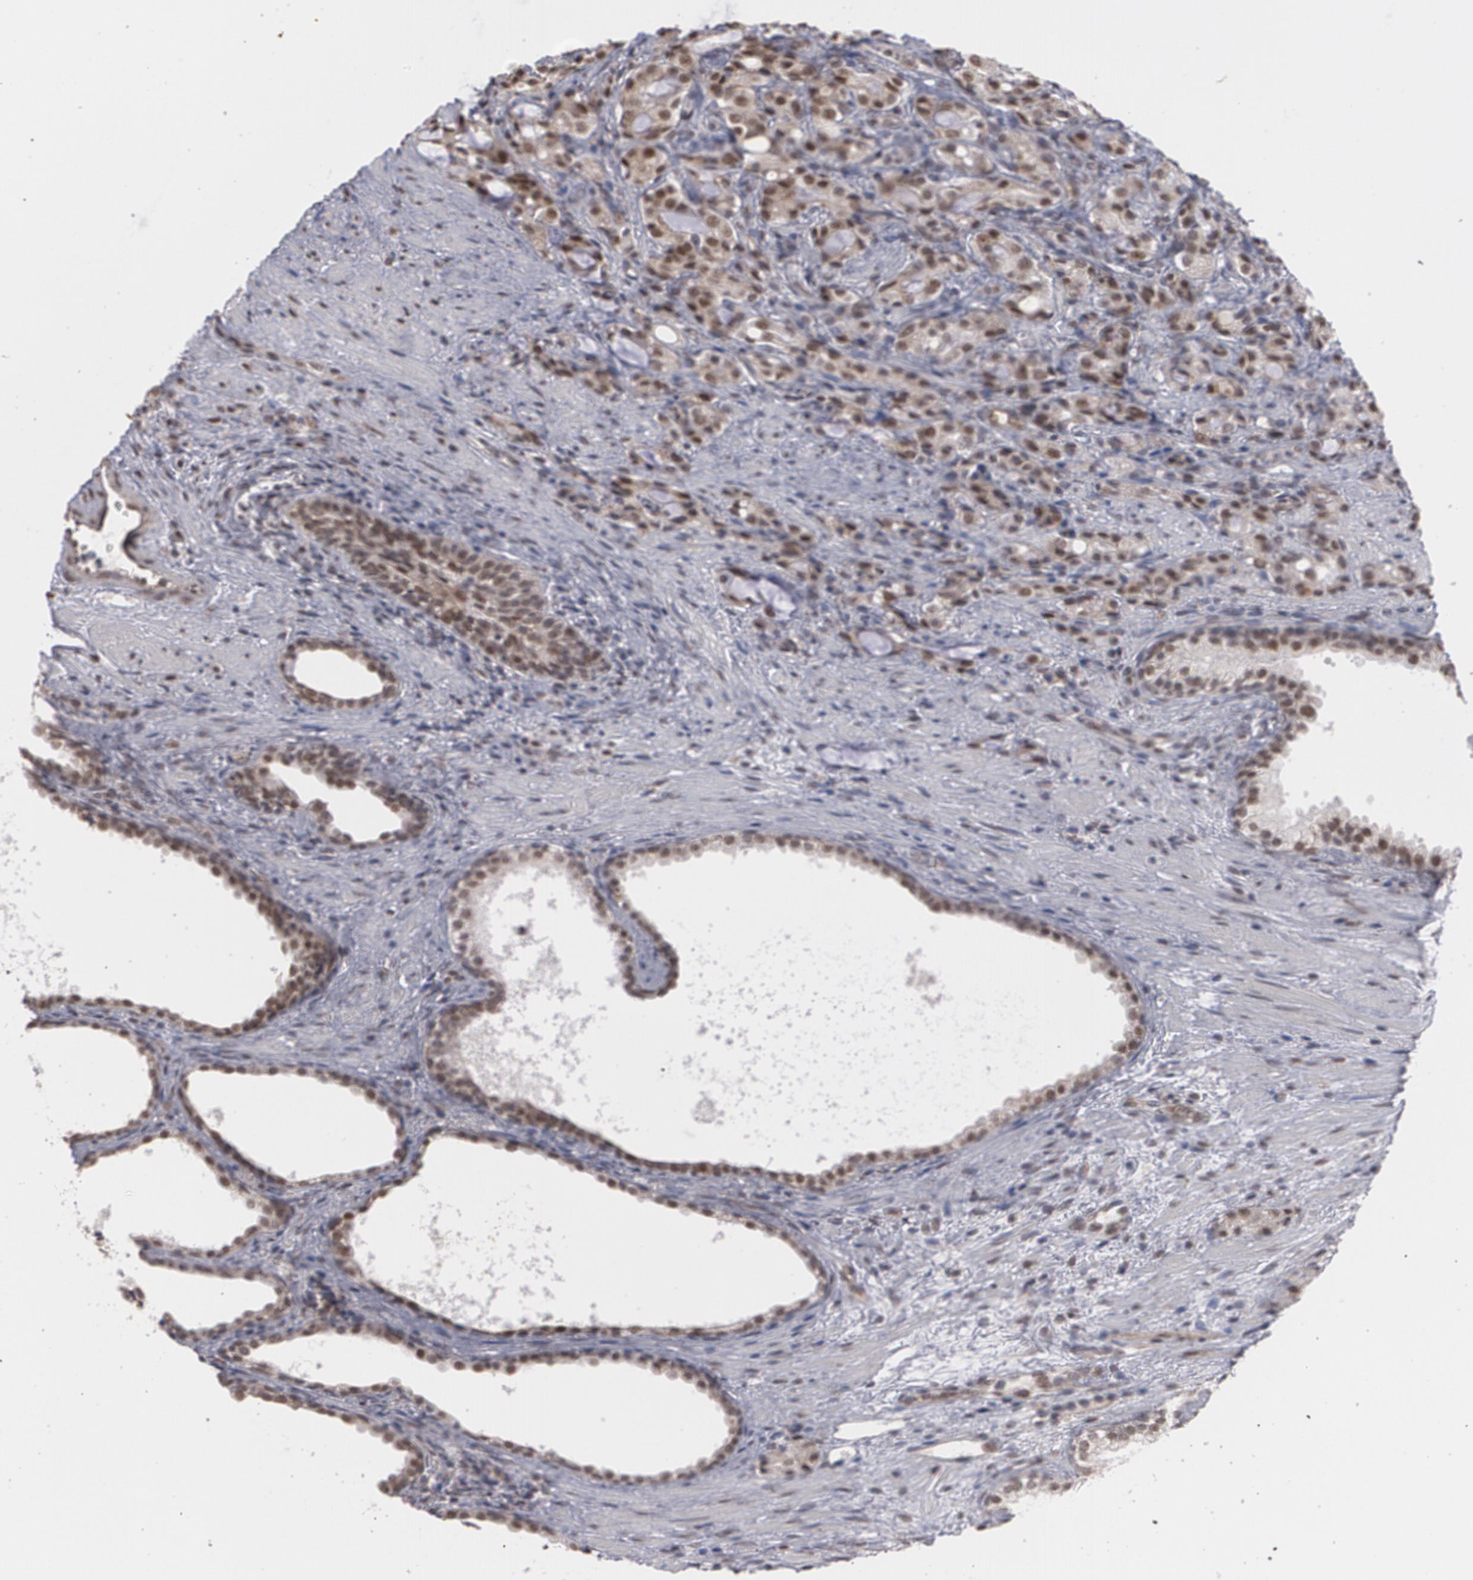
{"staining": {"intensity": "moderate", "quantity": ">75%", "location": "cytoplasmic/membranous,nuclear"}, "tissue": "prostate cancer", "cell_type": "Tumor cells", "image_type": "cancer", "snomed": [{"axis": "morphology", "description": "Adenocarcinoma, High grade"}, {"axis": "topography", "description": "Prostate"}], "caption": "About >75% of tumor cells in human prostate cancer reveal moderate cytoplasmic/membranous and nuclear protein staining as visualized by brown immunohistochemical staining.", "gene": "ZNF75A", "patient": {"sex": "male", "age": 72}}